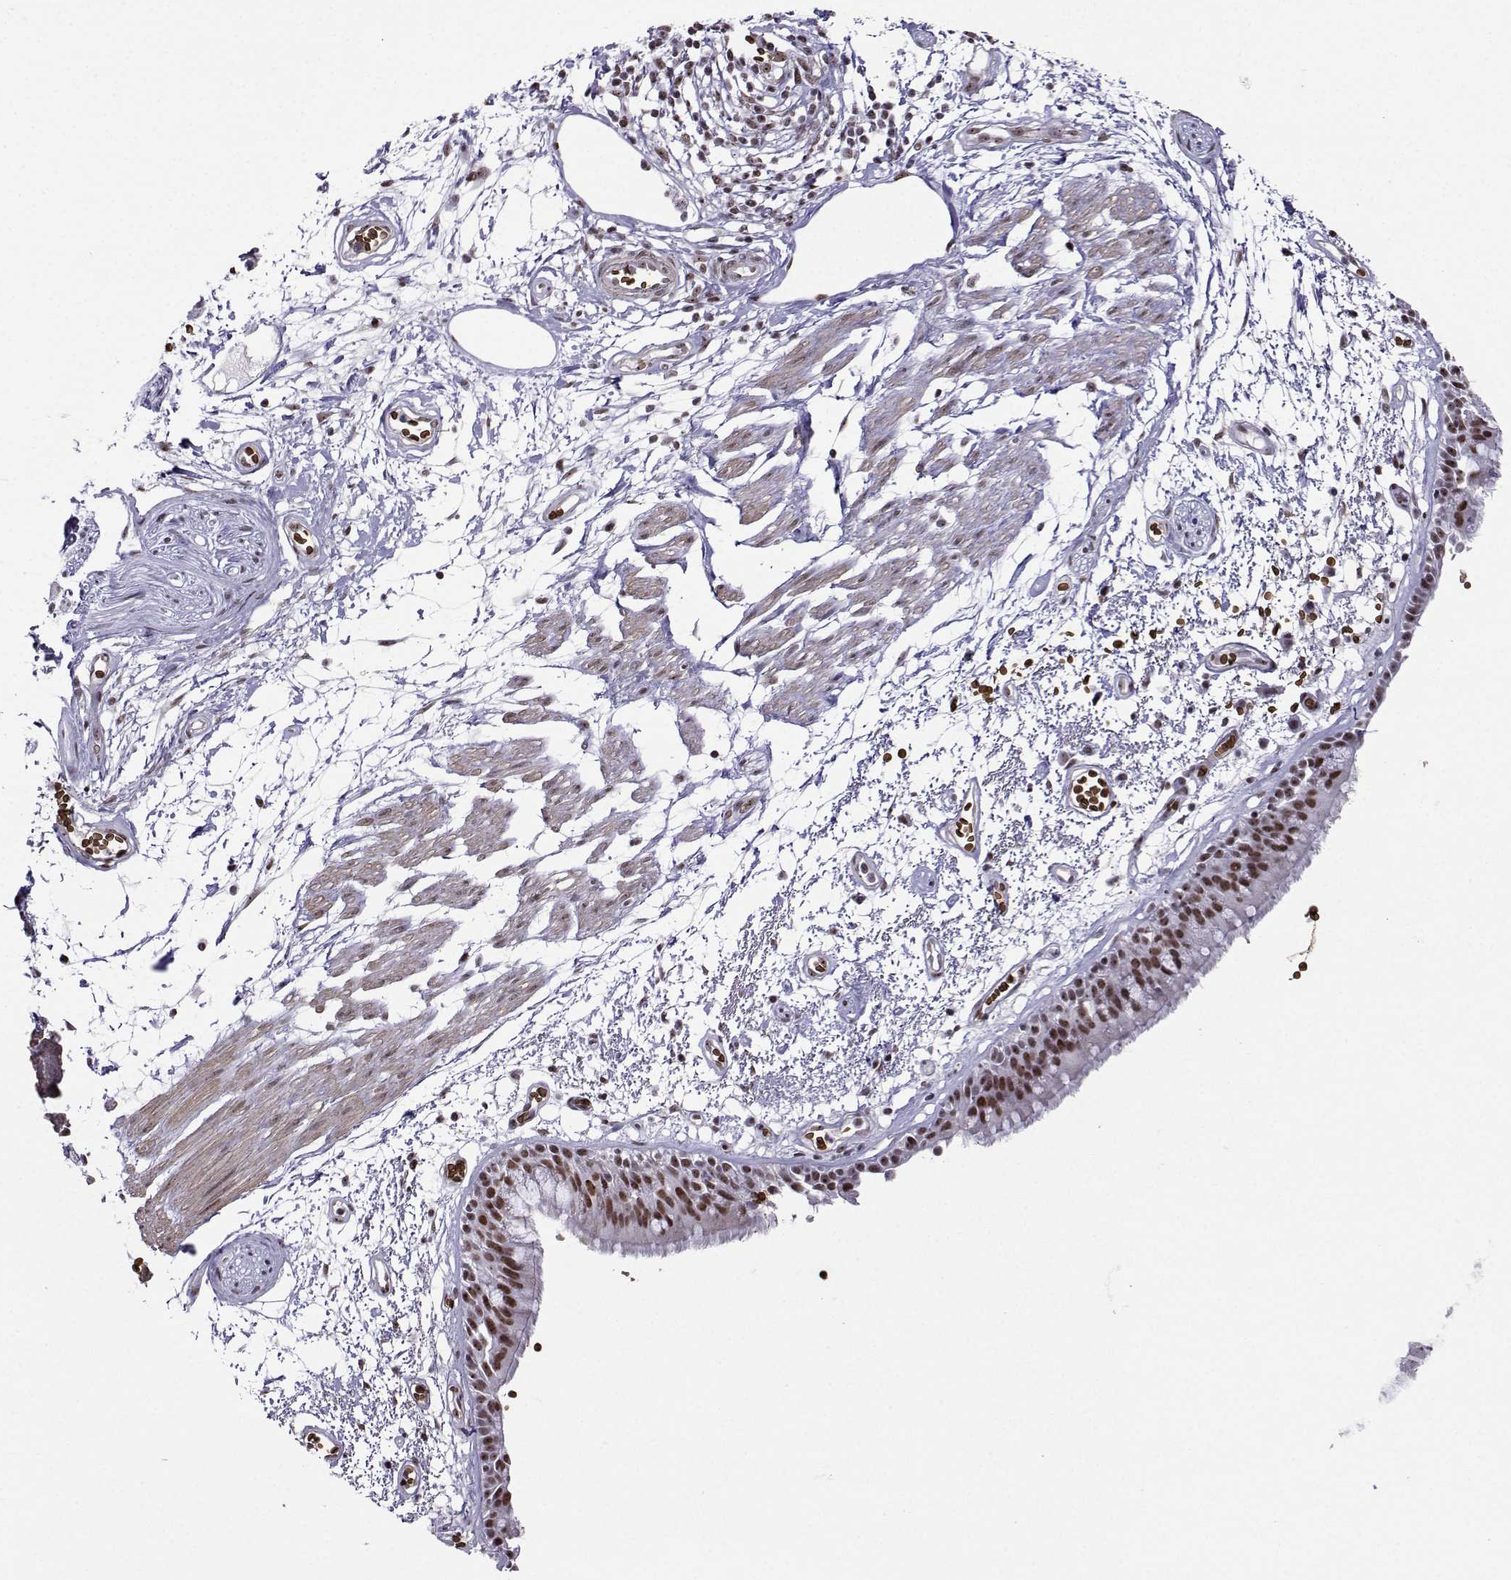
{"staining": {"intensity": "moderate", "quantity": ">75%", "location": "nuclear"}, "tissue": "bronchus", "cell_type": "Respiratory epithelial cells", "image_type": "normal", "snomed": [{"axis": "morphology", "description": "Normal tissue, NOS"}, {"axis": "morphology", "description": "Squamous cell carcinoma, NOS"}, {"axis": "topography", "description": "Cartilage tissue"}, {"axis": "topography", "description": "Bronchus"}, {"axis": "topography", "description": "Lung"}], "caption": "Immunohistochemical staining of normal human bronchus exhibits moderate nuclear protein expression in approximately >75% of respiratory epithelial cells.", "gene": "CCNK", "patient": {"sex": "male", "age": 66}}